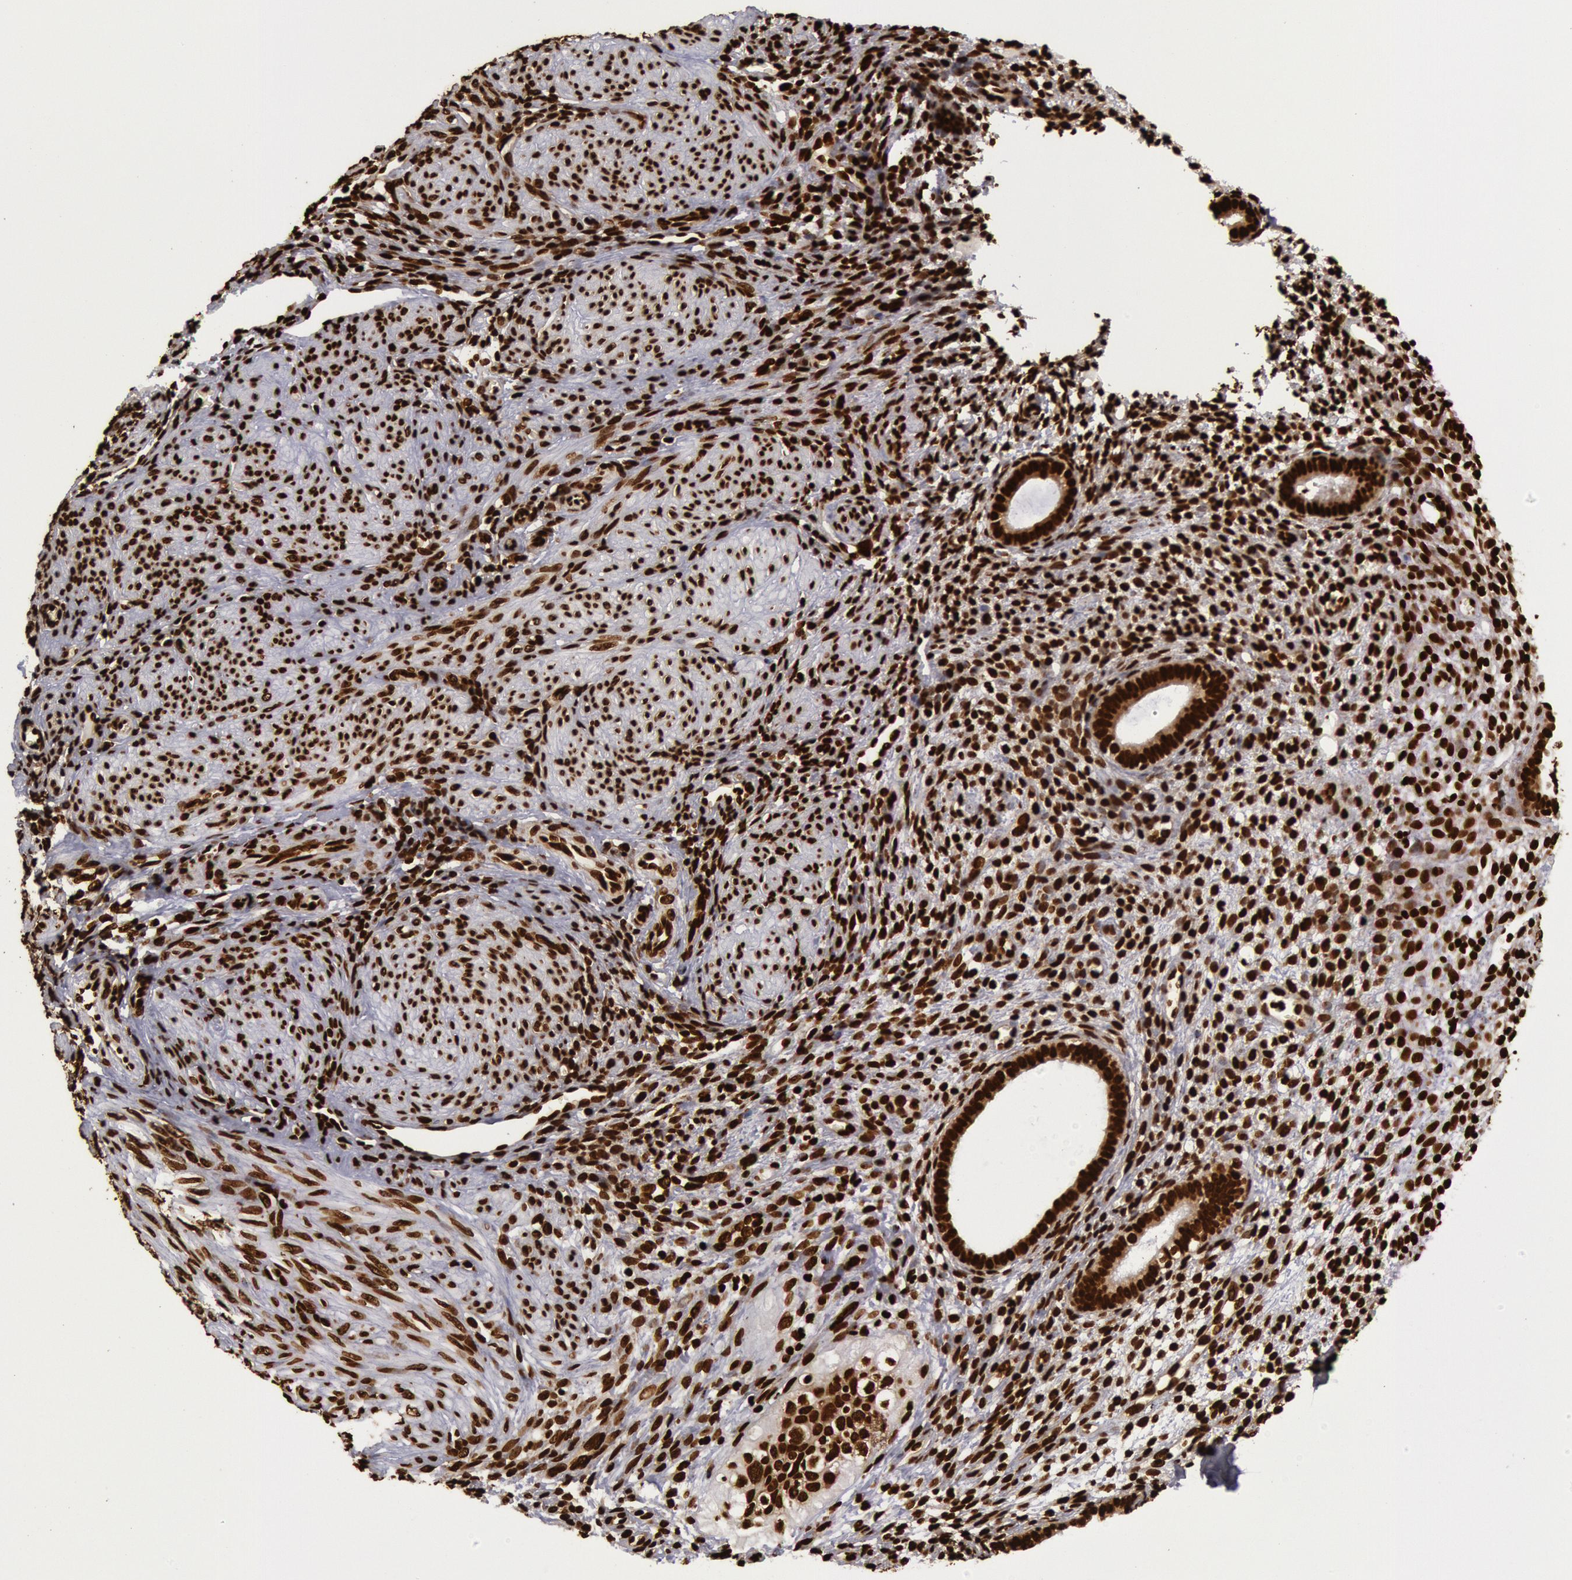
{"staining": {"intensity": "strong", "quantity": ">75%", "location": "nuclear"}, "tissue": "endometrium", "cell_type": "Cells in endometrial stroma", "image_type": "normal", "snomed": [{"axis": "morphology", "description": "Normal tissue, NOS"}, {"axis": "topography", "description": "Endometrium"}], "caption": "Immunohistochemistry of unremarkable endometrium shows high levels of strong nuclear staining in about >75% of cells in endometrial stroma. (IHC, brightfield microscopy, high magnification).", "gene": "H3", "patient": {"sex": "female", "age": 72}}